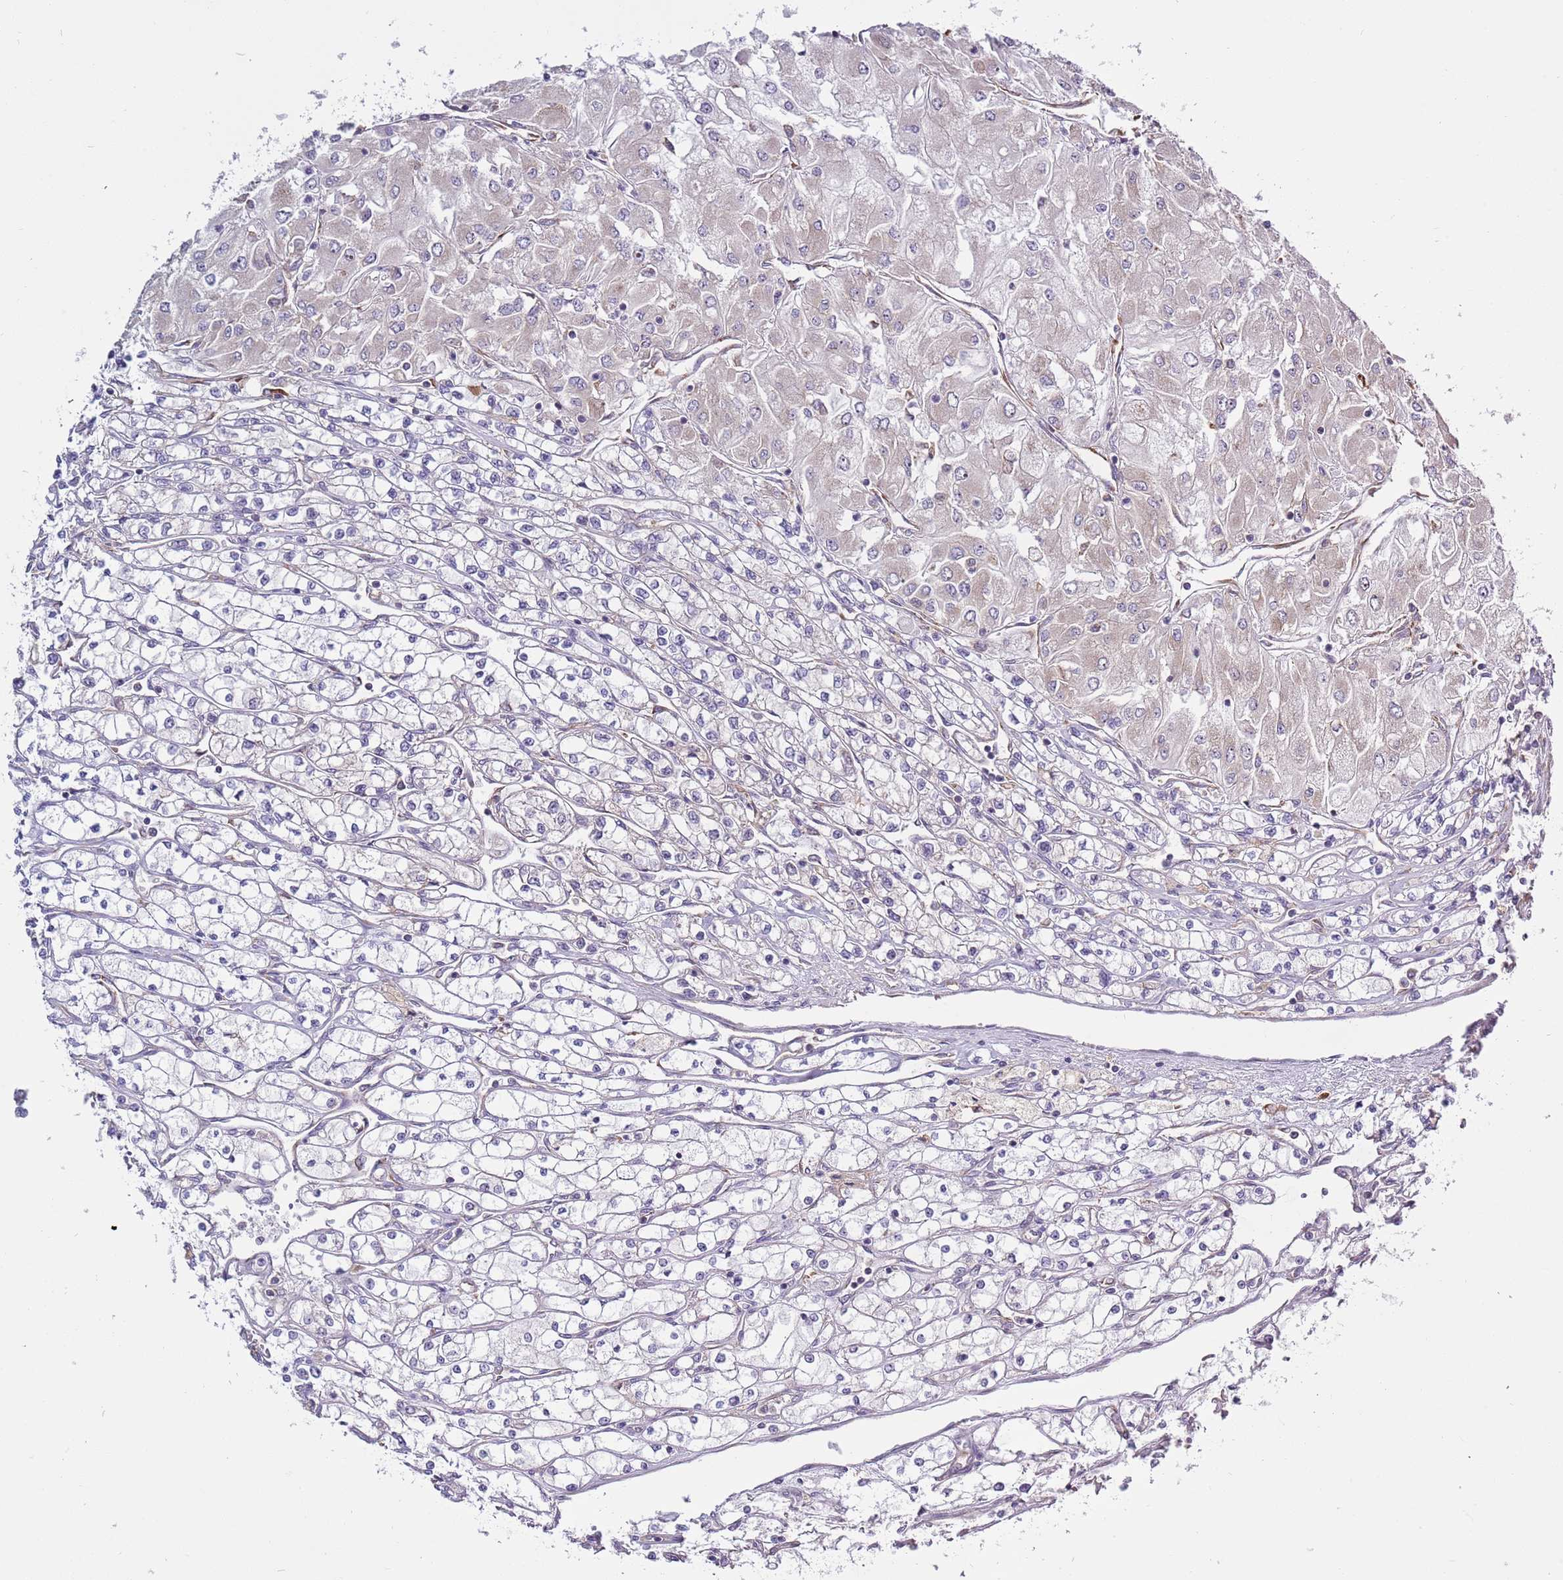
{"staining": {"intensity": "negative", "quantity": "none", "location": "none"}, "tissue": "renal cancer", "cell_type": "Tumor cells", "image_type": "cancer", "snomed": [{"axis": "morphology", "description": "Adenocarcinoma, NOS"}, {"axis": "topography", "description": "Kidney"}], "caption": "Renal adenocarcinoma was stained to show a protein in brown. There is no significant expression in tumor cells. (Stains: DAB immunohistochemistry (IHC) with hematoxylin counter stain, Microscopy: brightfield microscopy at high magnification).", "gene": "RPL17-C18orf32", "patient": {"sex": "male", "age": 80}}